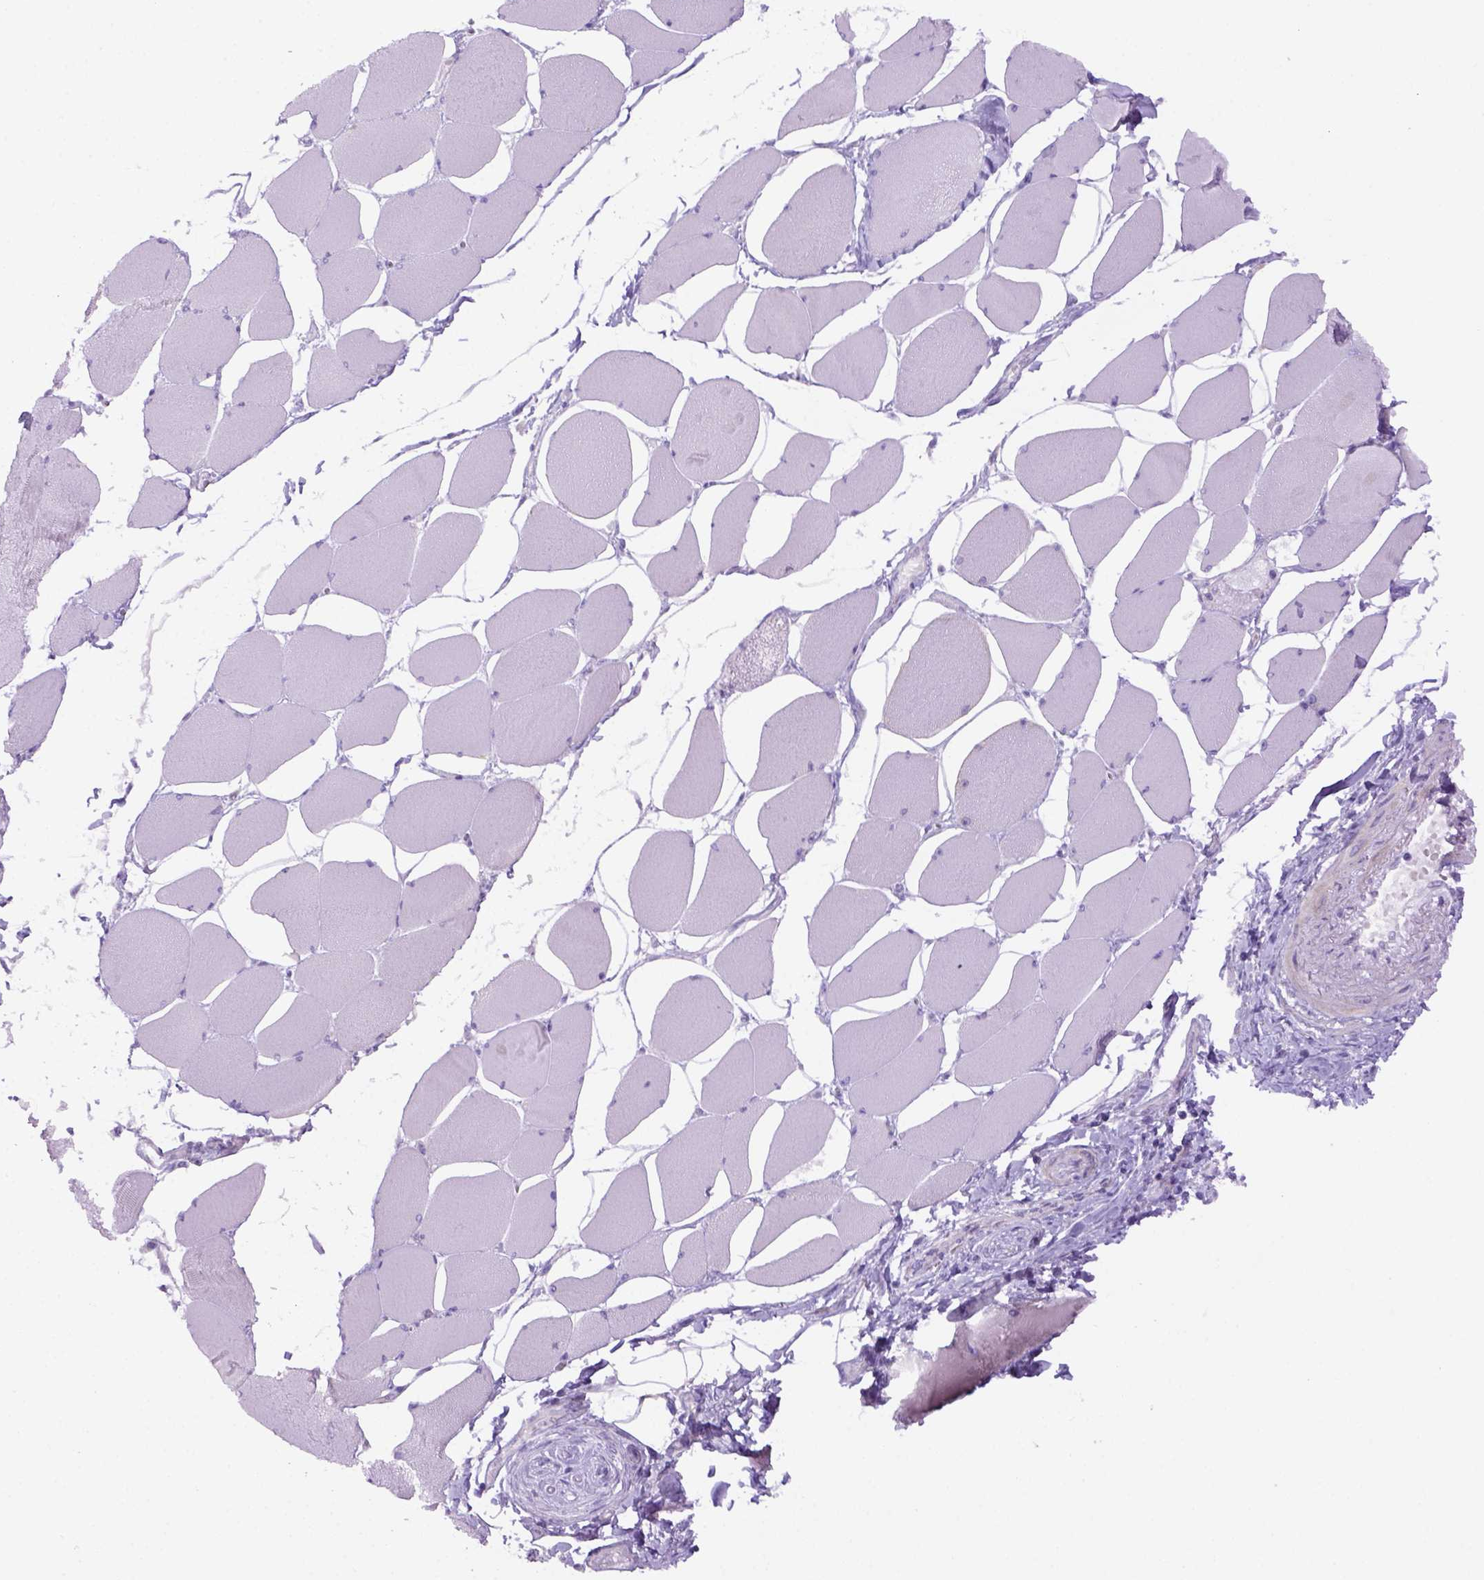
{"staining": {"intensity": "negative", "quantity": "none", "location": "none"}, "tissue": "skeletal muscle", "cell_type": "Myocytes", "image_type": "normal", "snomed": [{"axis": "morphology", "description": "Normal tissue, NOS"}, {"axis": "topography", "description": "Skeletal muscle"}], "caption": "A micrograph of skeletal muscle stained for a protein demonstrates no brown staining in myocytes.", "gene": "DNAH11", "patient": {"sex": "female", "age": 75}}